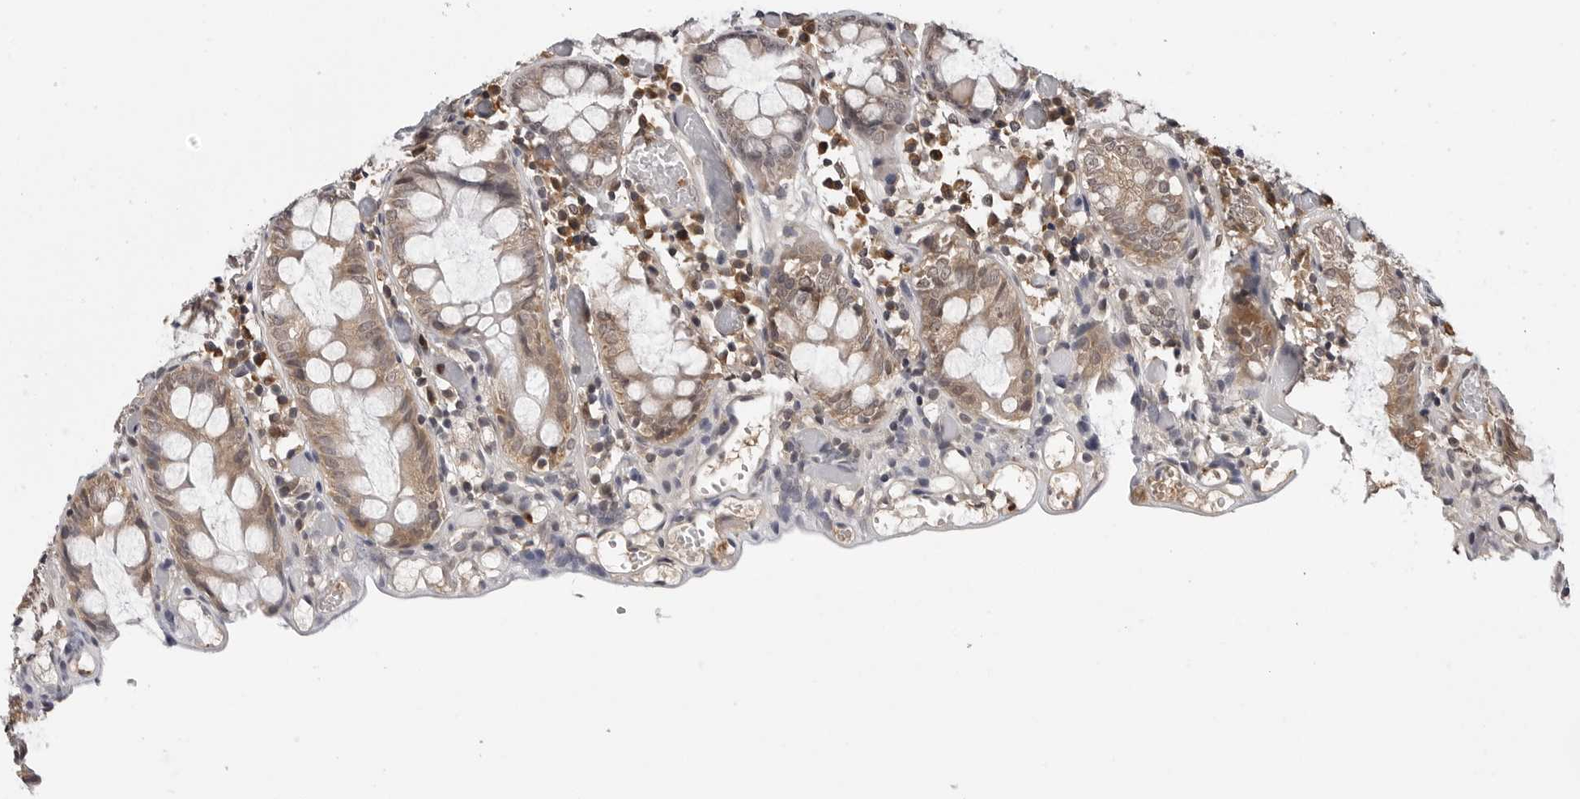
{"staining": {"intensity": "weak", "quantity": ">75%", "location": "cytoplasmic/membranous,nuclear"}, "tissue": "colon", "cell_type": "Endothelial cells", "image_type": "normal", "snomed": [{"axis": "morphology", "description": "Normal tissue, NOS"}, {"axis": "topography", "description": "Colon"}], "caption": "Endothelial cells demonstrate low levels of weak cytoplasmic/membranous,nuclear expression in approximately >75% of cells in benign human colon.", "gene": "TRMT13", "patient": {"sex": "male", "age": 14}}